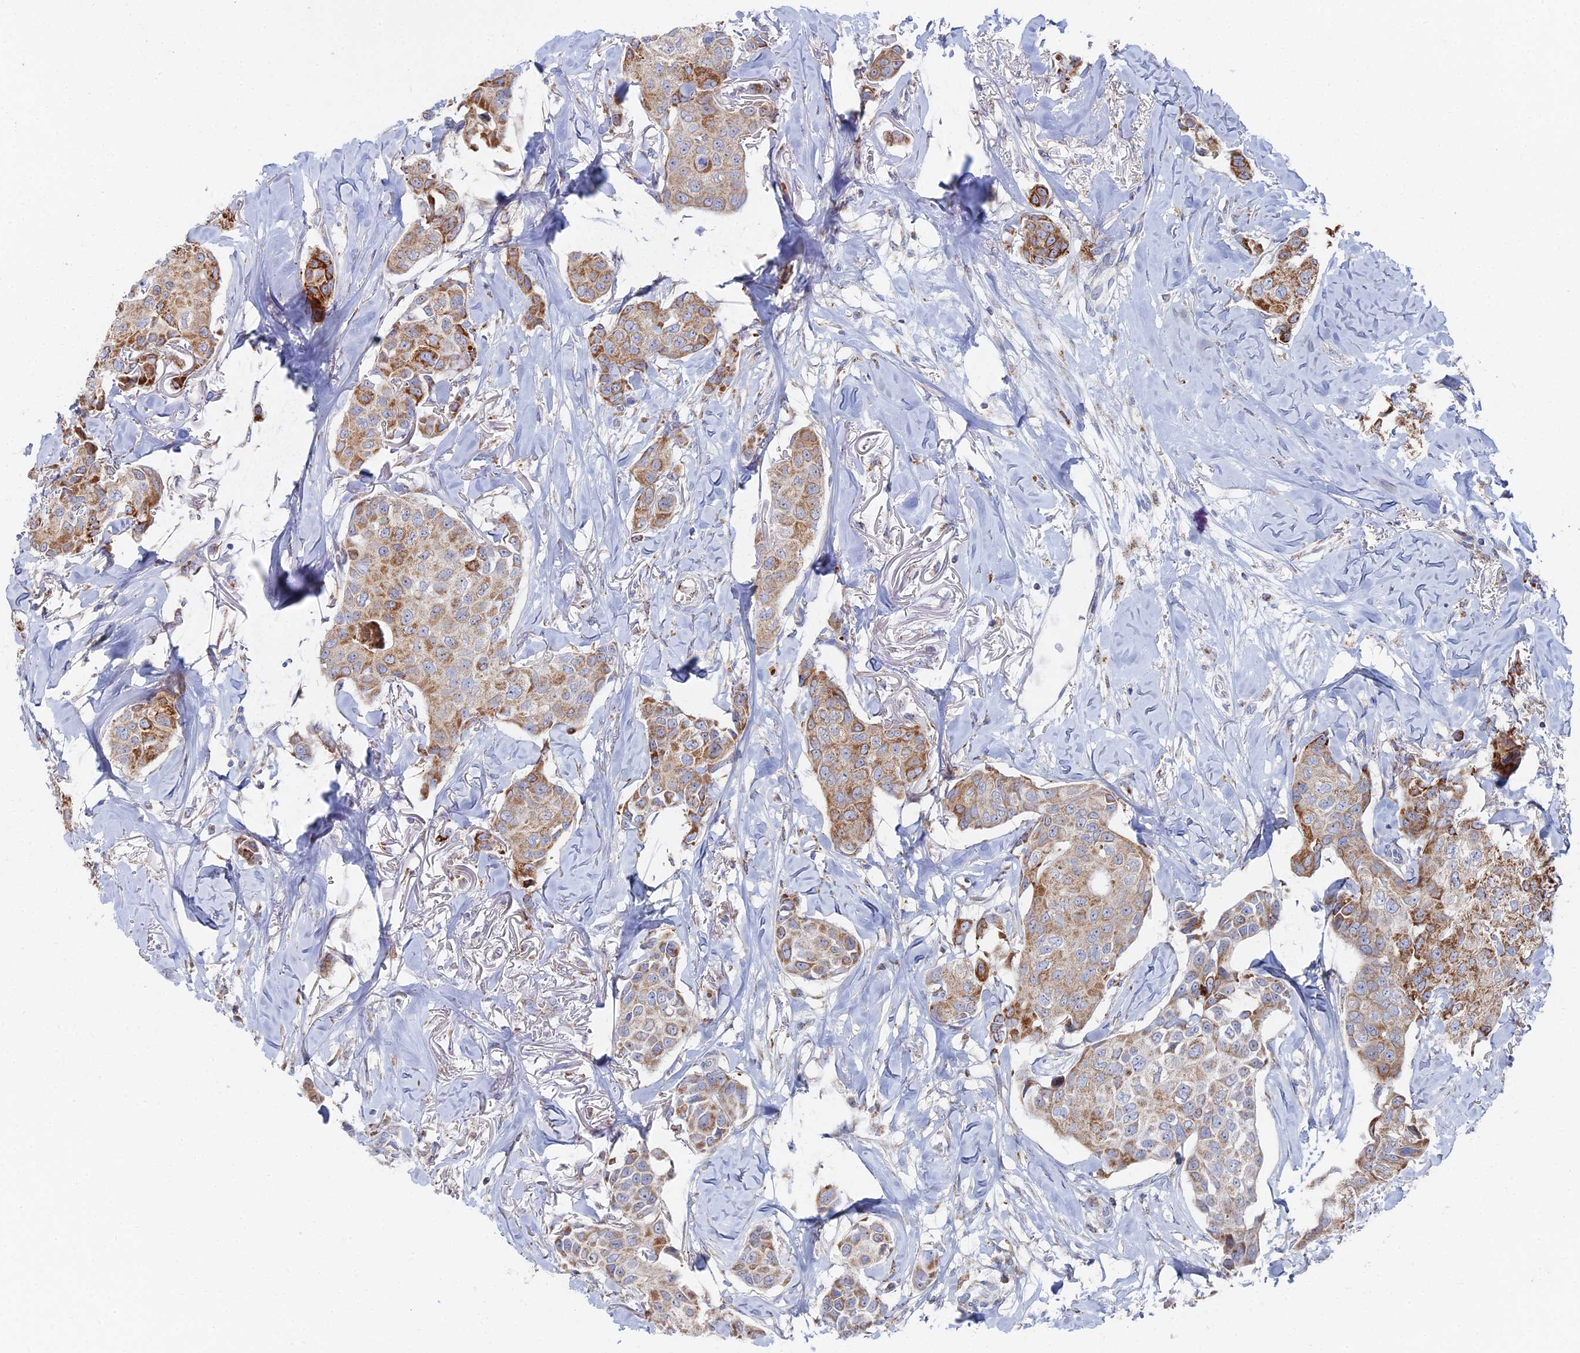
{"staining": {"intensity": "moderate", "quantity": ">75%", "location": "cytoplasmic/membranous"}, "tissue": "breast cancer", "cell_type": "Tumor cells", "image_type": "cancer", "snomed": [{"axis": "morphology", "description": "Duct carcinoma"}, {"axis": "topography", "description": "Breast"}], "caption": "Moderate cytoplasmic/membranous expression is identified in about >75% of tumor cells in intraductal carcinoma (breast). (DAB (3,3'-diaminobenzidine) IHC with brightfield microscopy, high magnification).", "gene": "MPC1", "patient": {"sex": "female", "age": 80}}